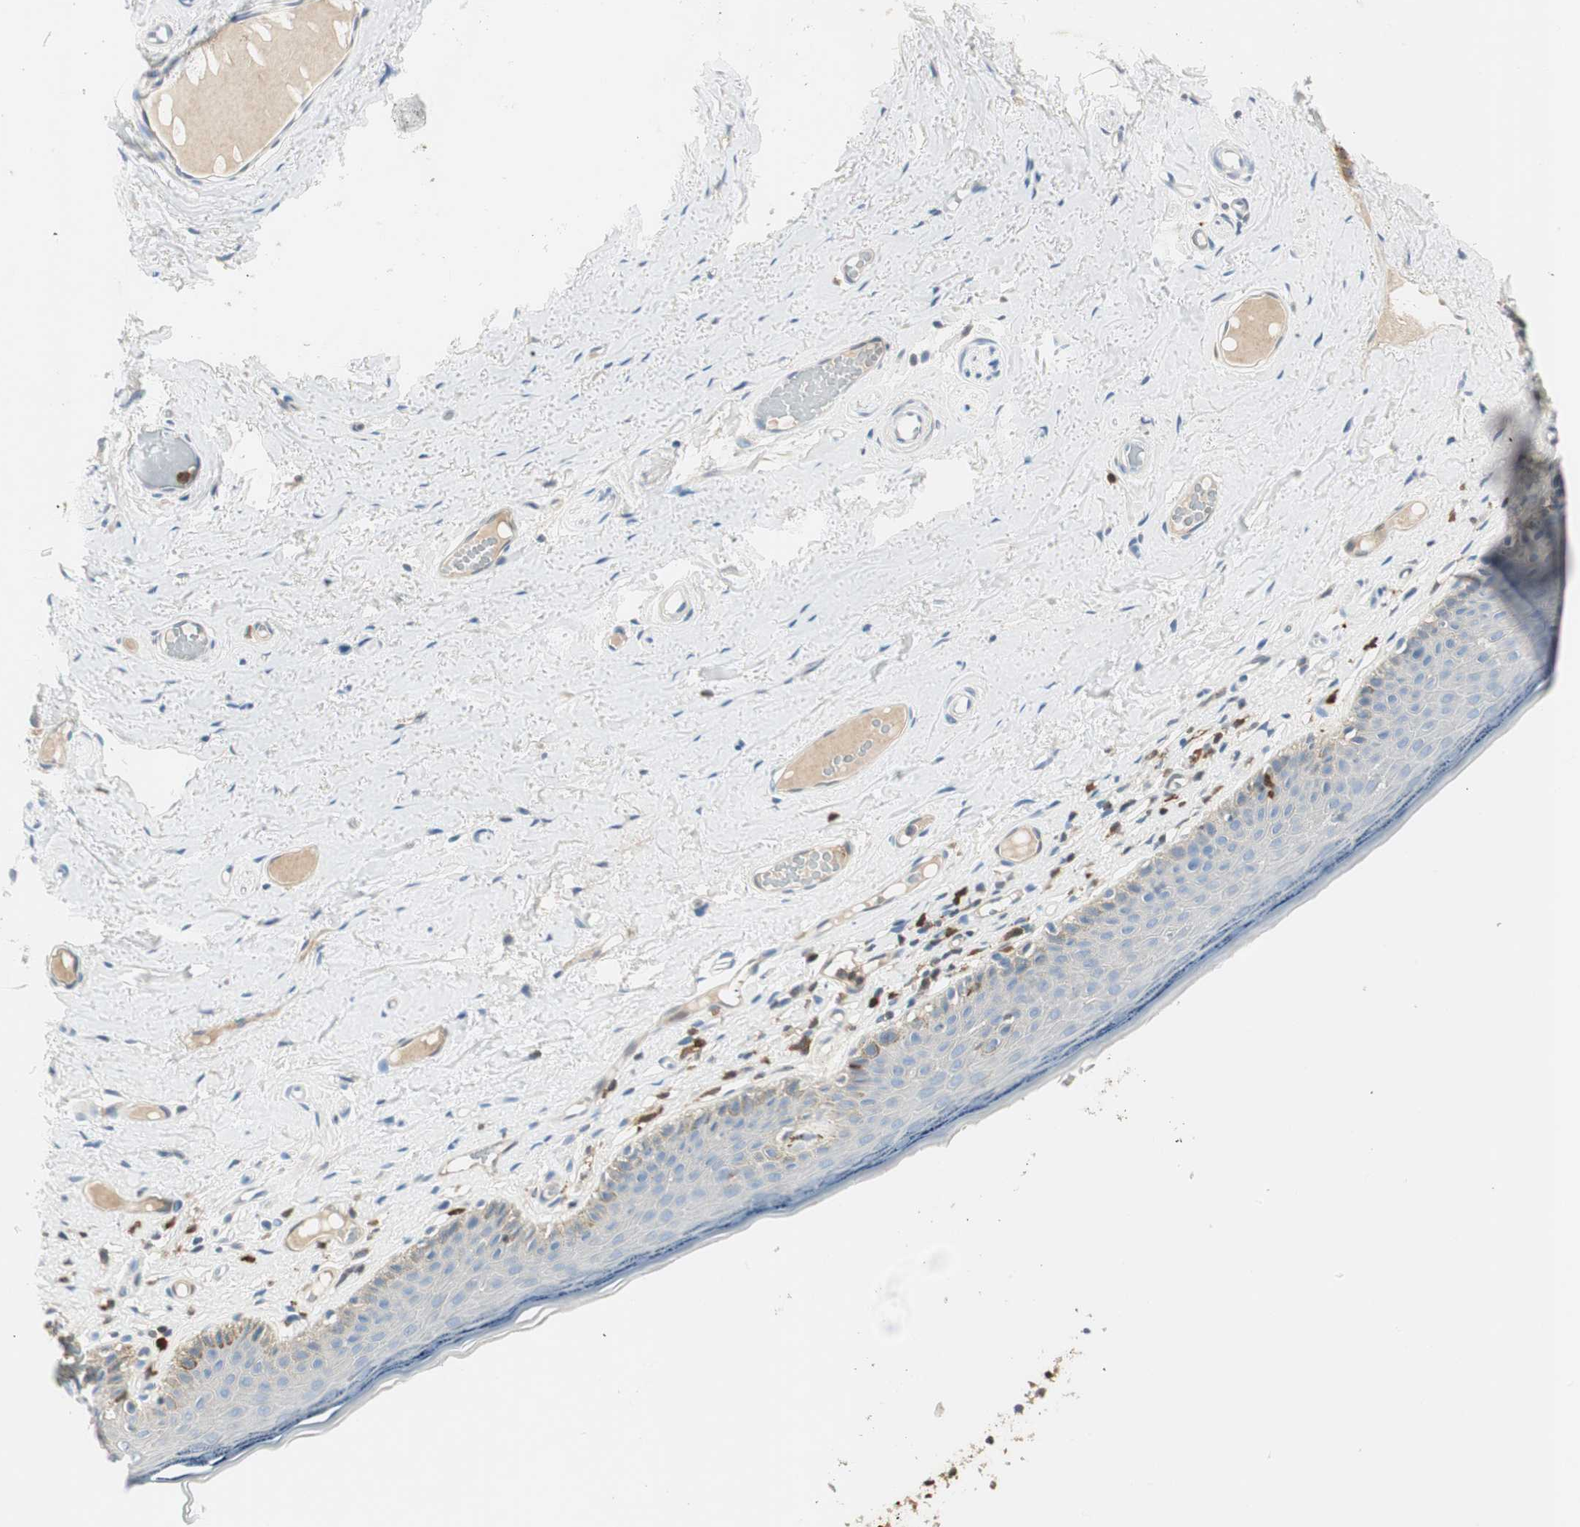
{"staining": {"intensity": "negative", "quantity": "none", "location": "none"}, "tissue": "skin", "cell_type": "Epidermal cells", "image_type": "normal", "snomed": [{"axis": "morphology", "description": "Normal tissue, NOS"}, {"axis": "topography", "description": "Vulva"}], "caption": "An immunohistochemistry photomicrograph of normal skin is shown. There is no staining in epidermal cells of skin.", "gene": "COTL1", "patient": {"sex": "female", "age": 54}}